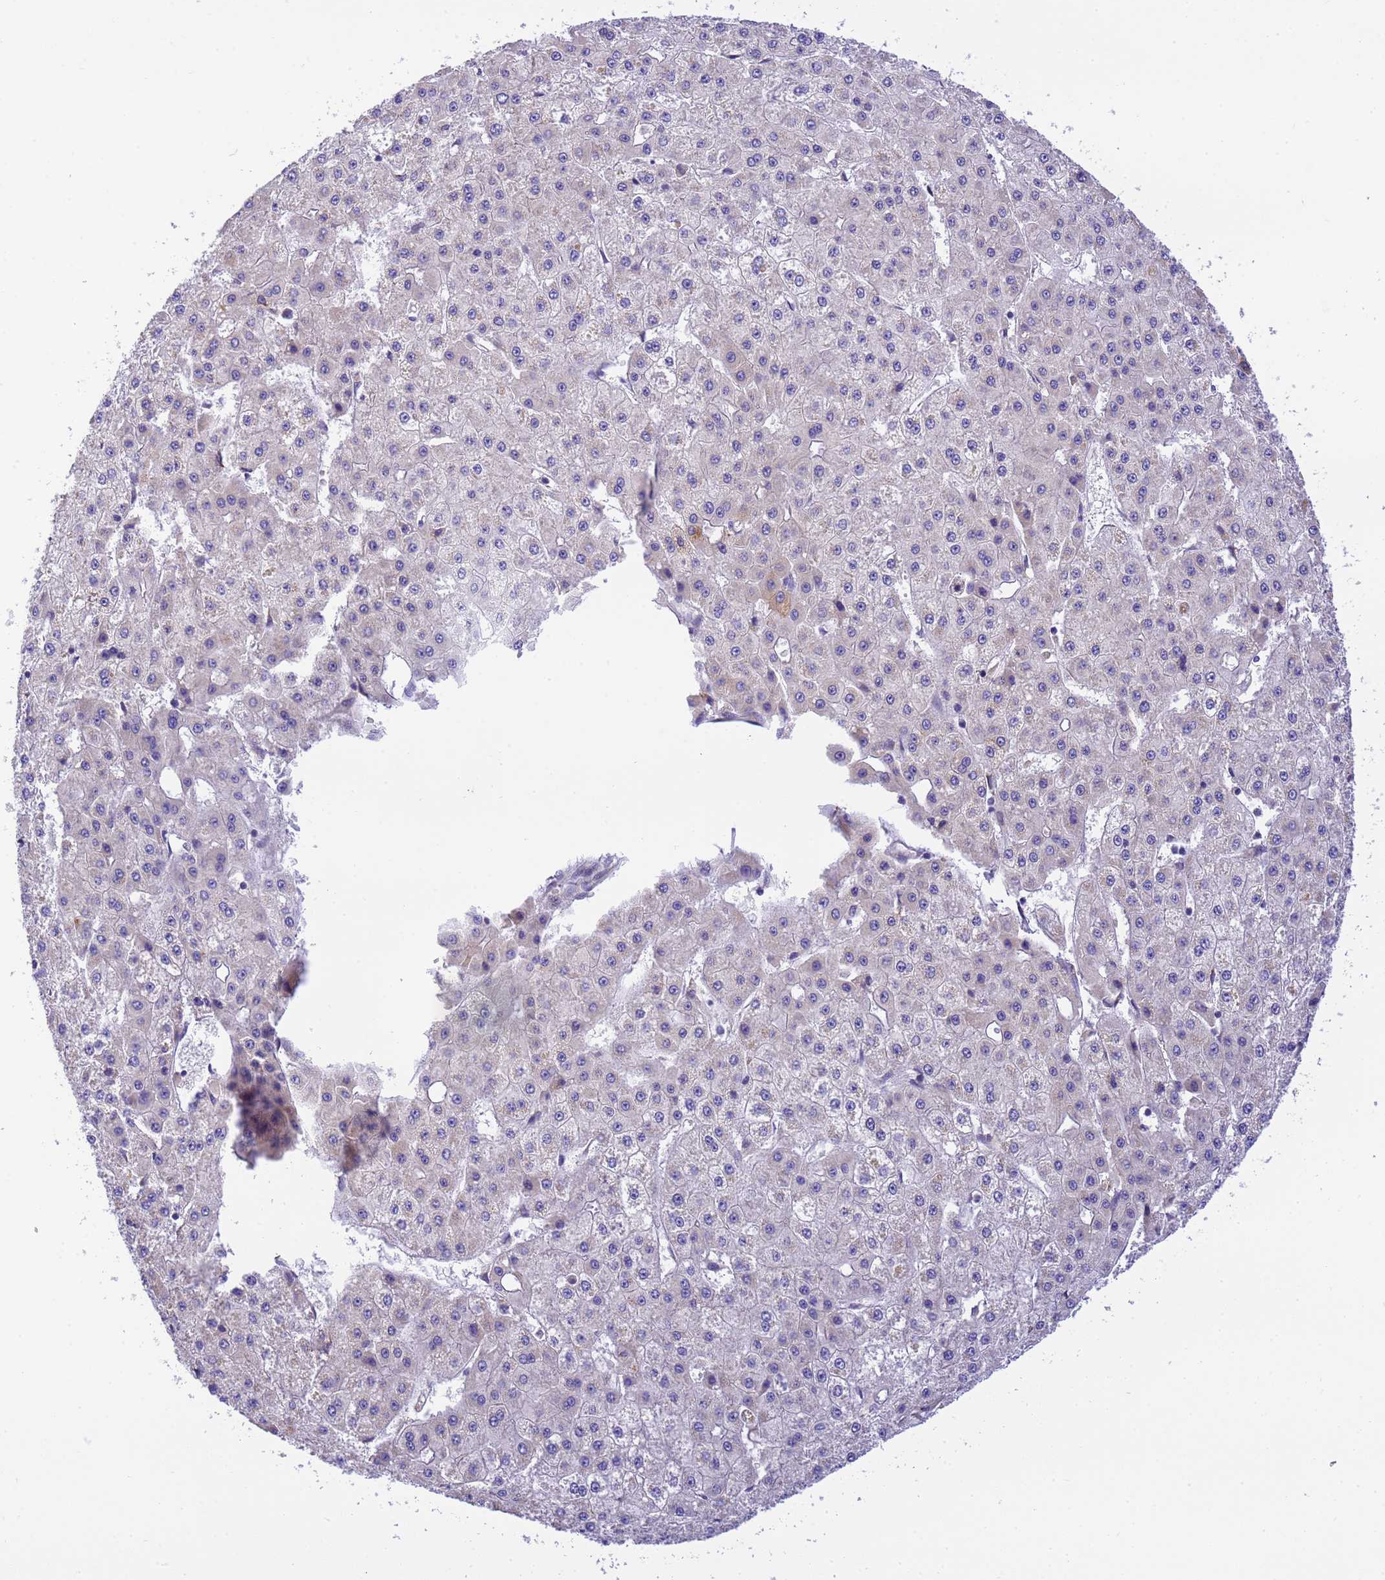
{"staining": {"intensity": "negative", "quantity": "none", "location": "none"}, "tissue": "liver cancer", "cell_type": "Tumor cells", "image_type": "cancer", "snomed": [{"axis": "morphology", "description": "Carcinoma, Hepatocellular, NOS"}, {"axis": "topography", "description": "Liver"}], "caption": "High magnification brightfield microscopy of liver hepatocellular carcinoma stained with DAB (brown) and counterstained with hematoxylin (blue): tumor cells show no significant positivity. The staining is performed using DAB brown chromogen with nuclei counter-stained in using hematoxylin.", "gene": "RHBDD3", "patient": {"sex": "male", "age": 47}}